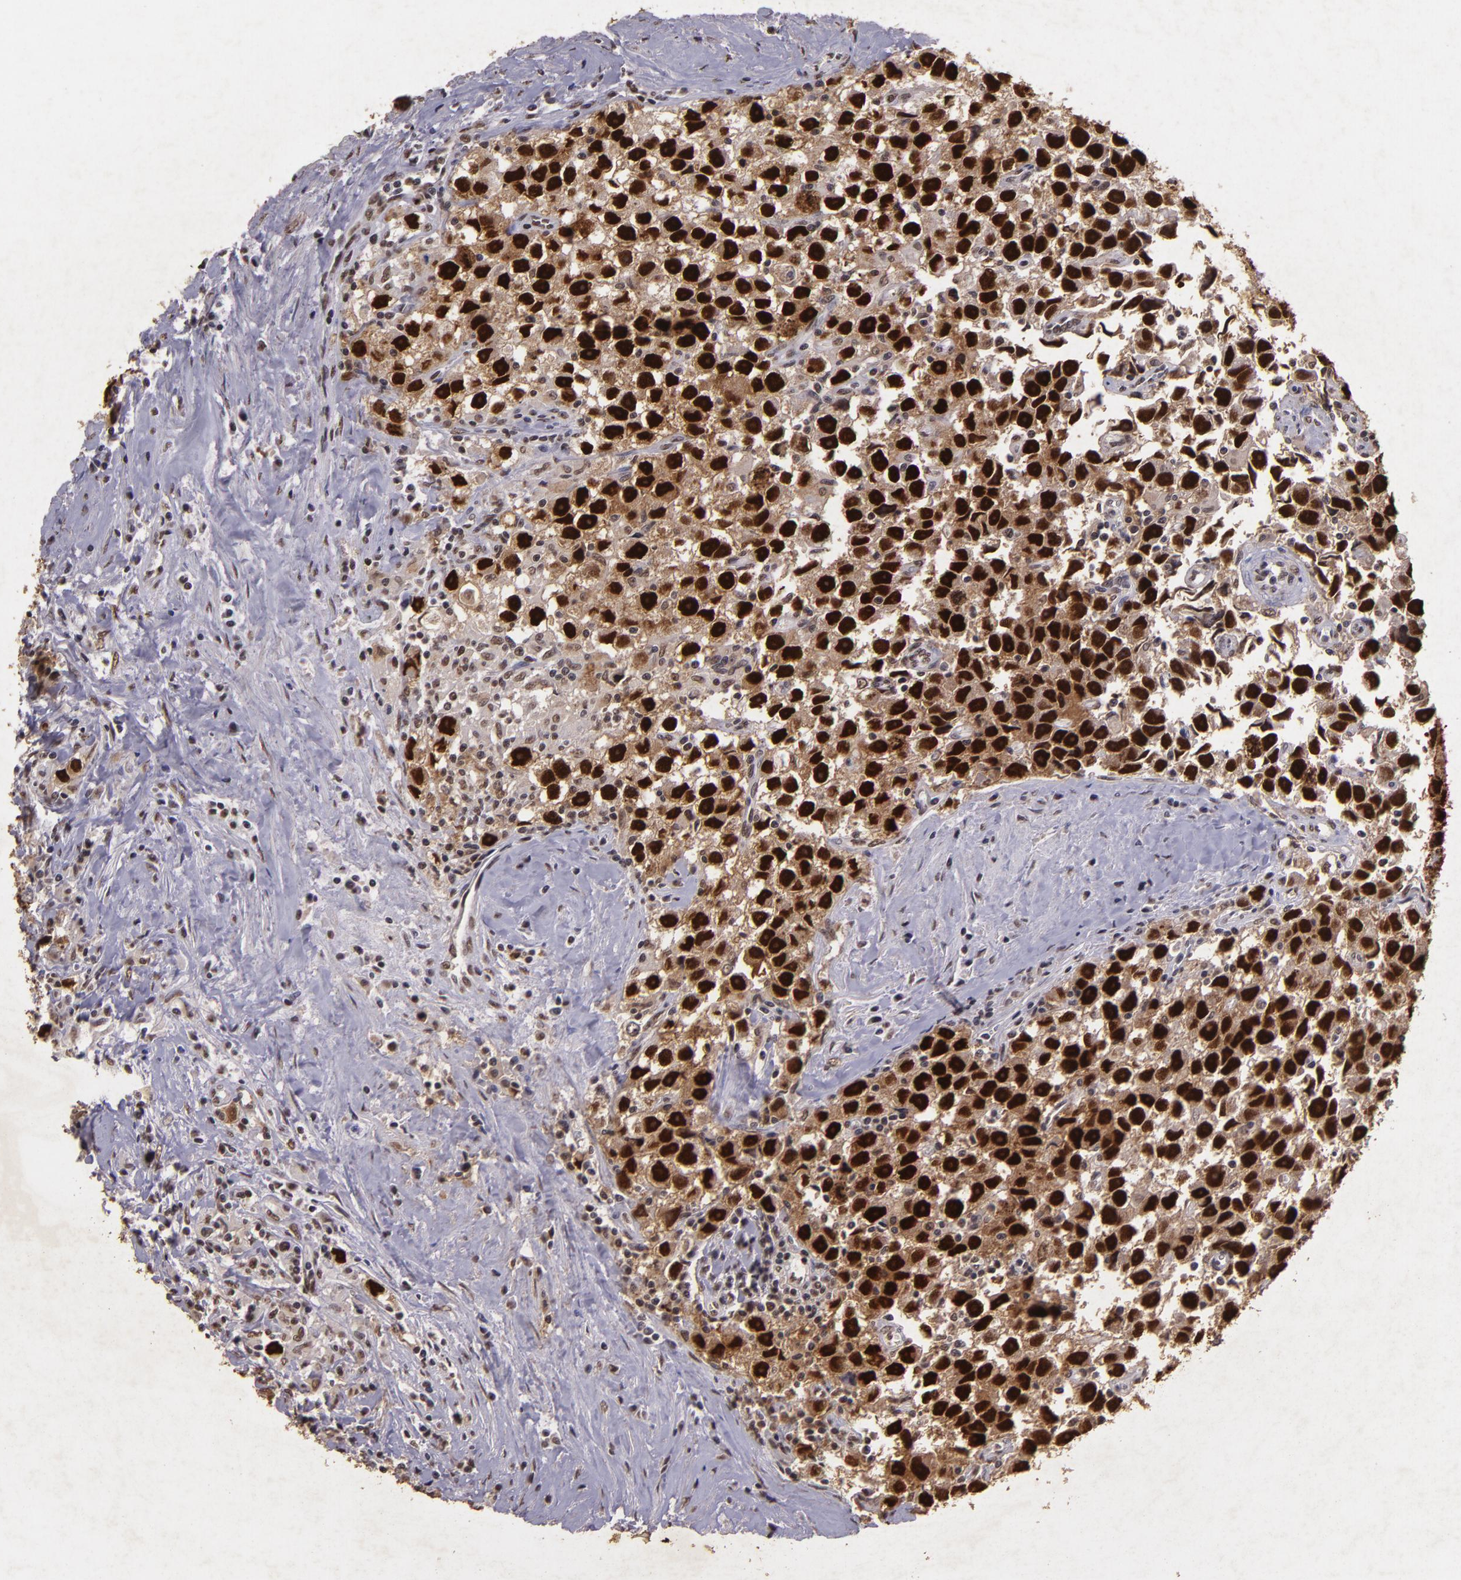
{"staining": {"intensity": "strong", "quantity": ">75%", "location": "cytoplasmic/membranous,nuclear"}, "tissue": "testis cancer", "cell_type": "Tumor cells", "image_type": "cancer", "snomed": [{"axis": "morphology", "description": "Seminoma, NOS"}, {"axis": "topography", "description": "Testis"}], "caption": "Immunohistochemical staining of human seminoma (testis) demonstrates high levels of strong cytoplasmic/membranous and nuclear protein staining in approximately >75% of tumor cells.", "gene": "CBX3", "patient": {"sex": "male", "age": 43}}